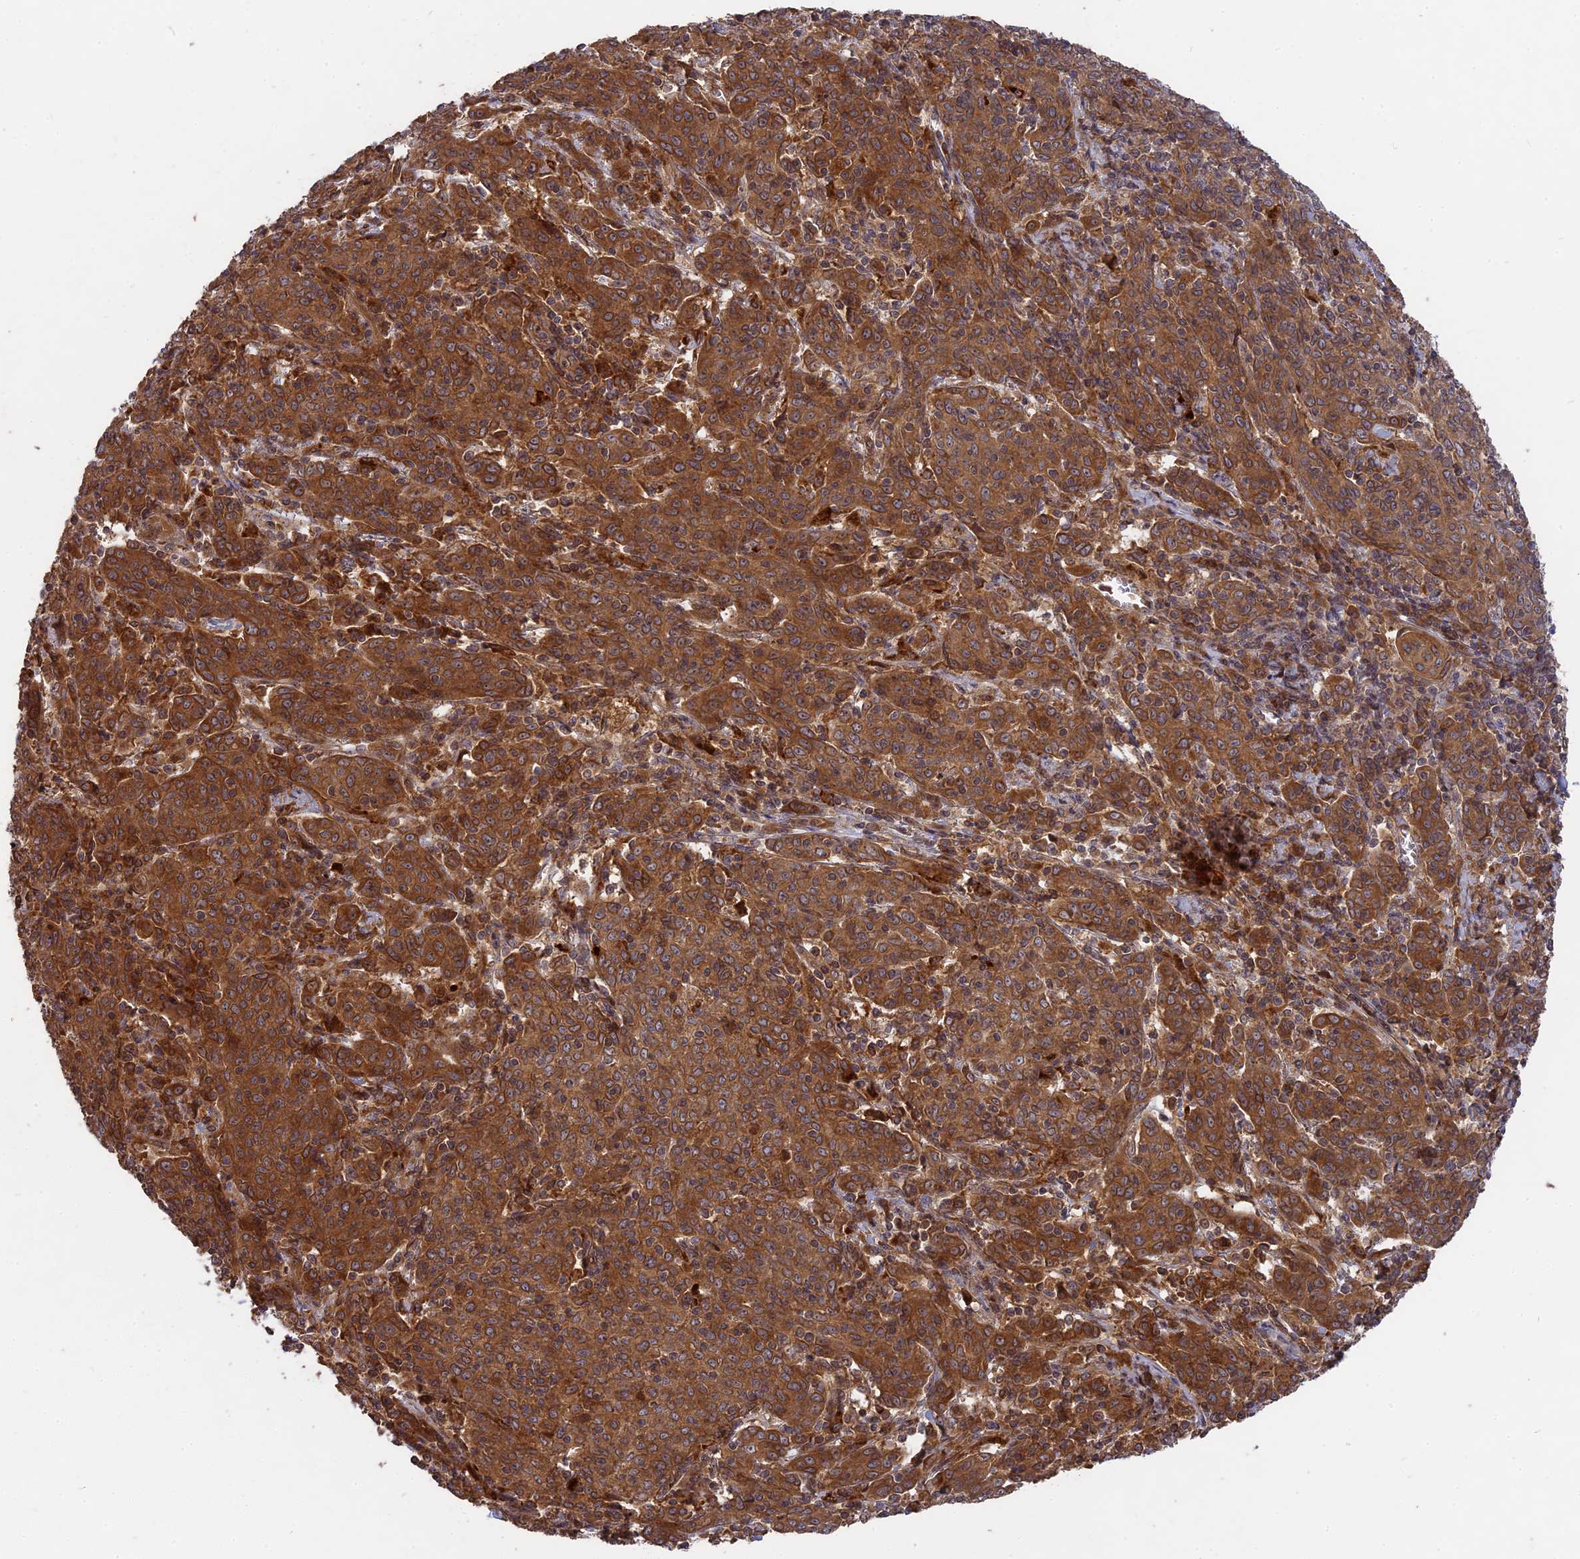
{"staining": {"intensity": "strong", "quantity": ">75%", "location": "cytoplasmic/membranous"}, "tissue": "cervical cancer", "cell_type": "Tumor cells", "image_type": "cancer", "snomed": [{"axis": "morphology", "description": "Squamous cell carcinoma, NOS"}, {"axis": "topography", "description": "Cervix"}], "caption": "Cervical cancer (squamous cell carcinoma) stained with a protein marker displays strong staining in tumor cells.", "gene": "TMUB2", "patient": {"sex": "female", "age": 67}}